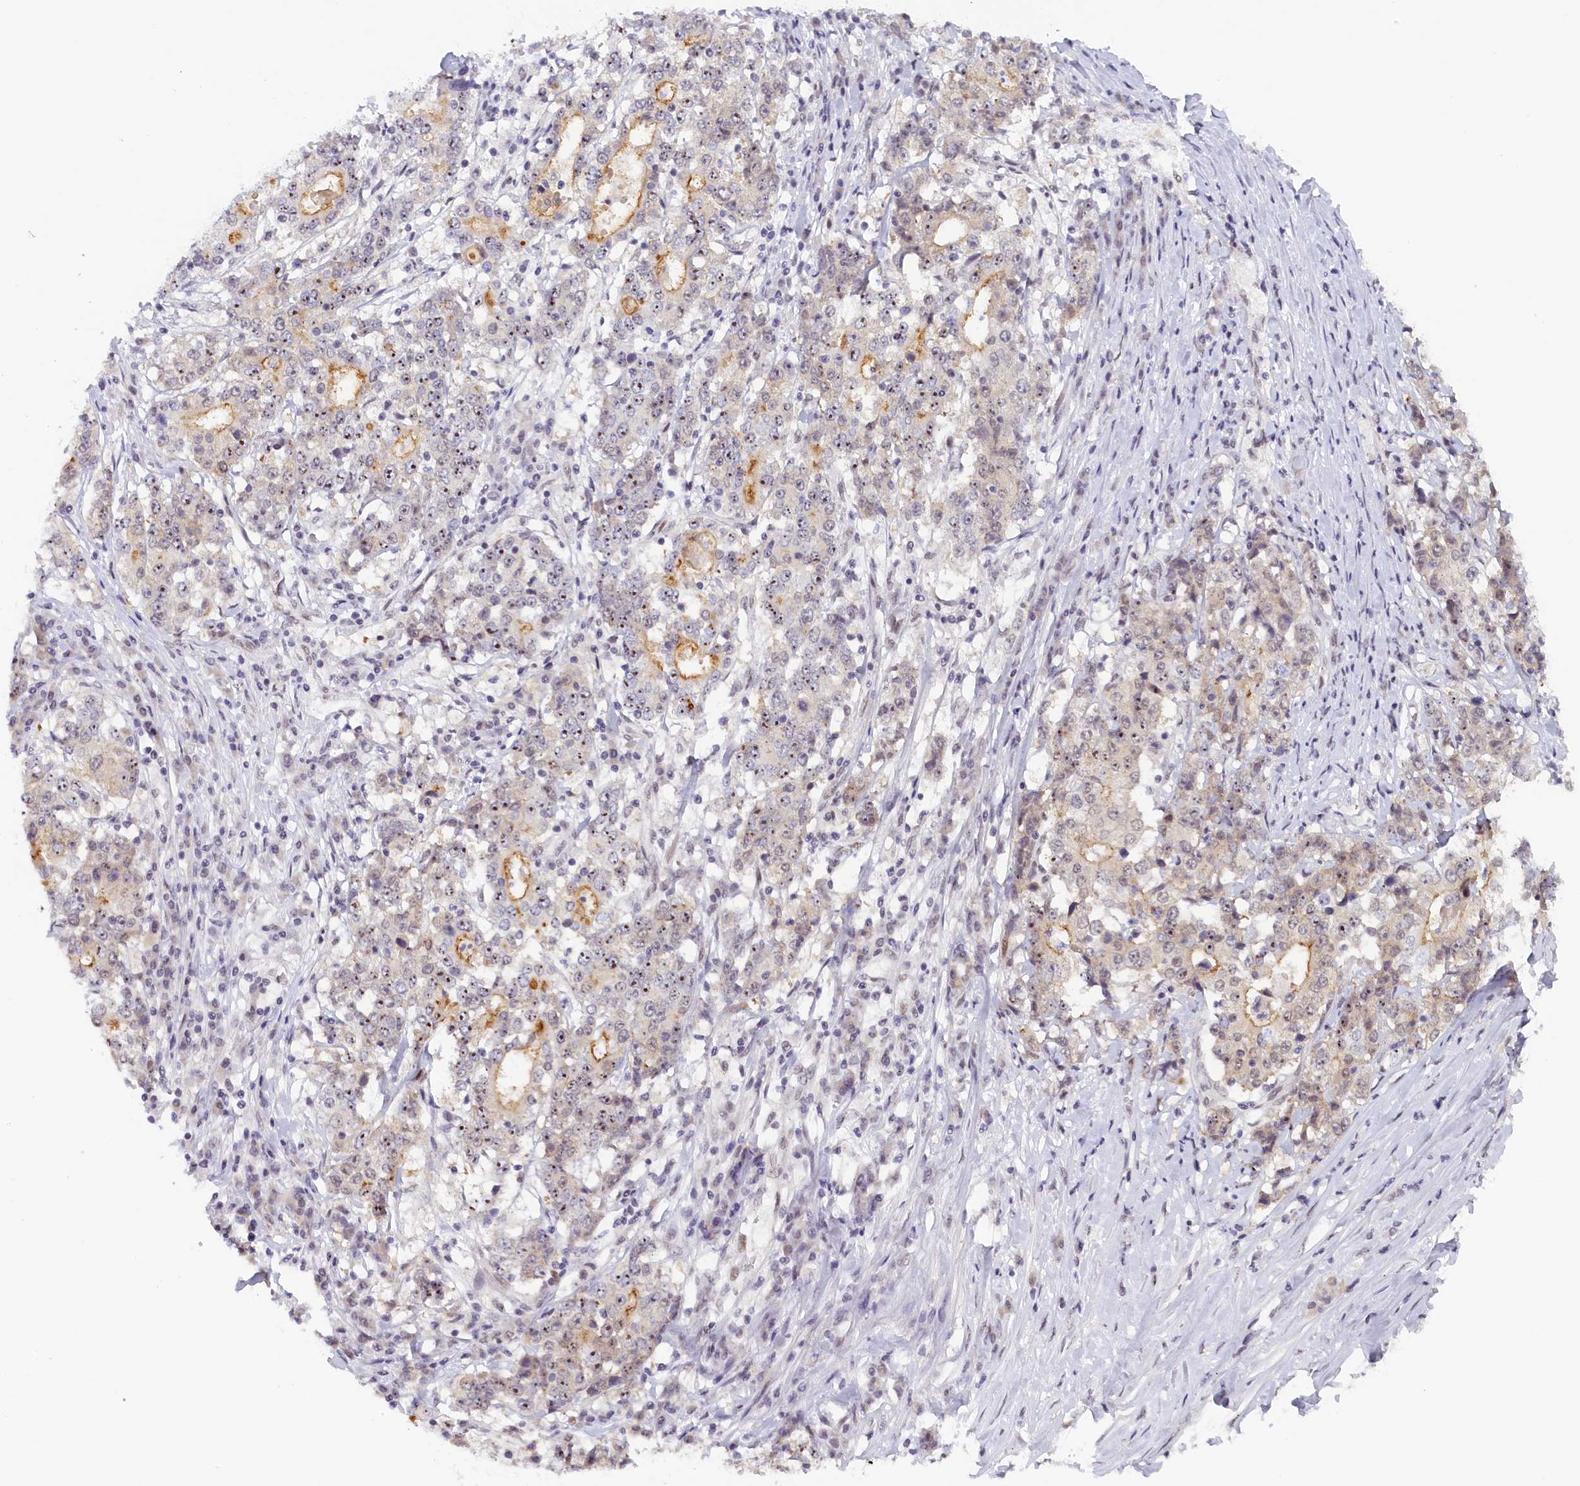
{"staining": {"intensity": "moderate", "quantity": "25%-75%", "location": "cytoplasmic/membranous,nuclear"}, "tissue": "stomach cancer", "cell_type": "Tumor cells", "image_type": "cancer", "snomed": [{"axis": "morphology", "description": "Adenocarcinoma, NOS"}, {"axis": "topography", "description": "Stomach"}], "caption": "Stomach cancer stained with a brown dye exhibits moderate cytoplasmic/membranous and nuclear positive staining in approximately 25%-75% of tumor cells.", "gene": "SEC31B", "patient": {"sex": "male", "age": 59}}